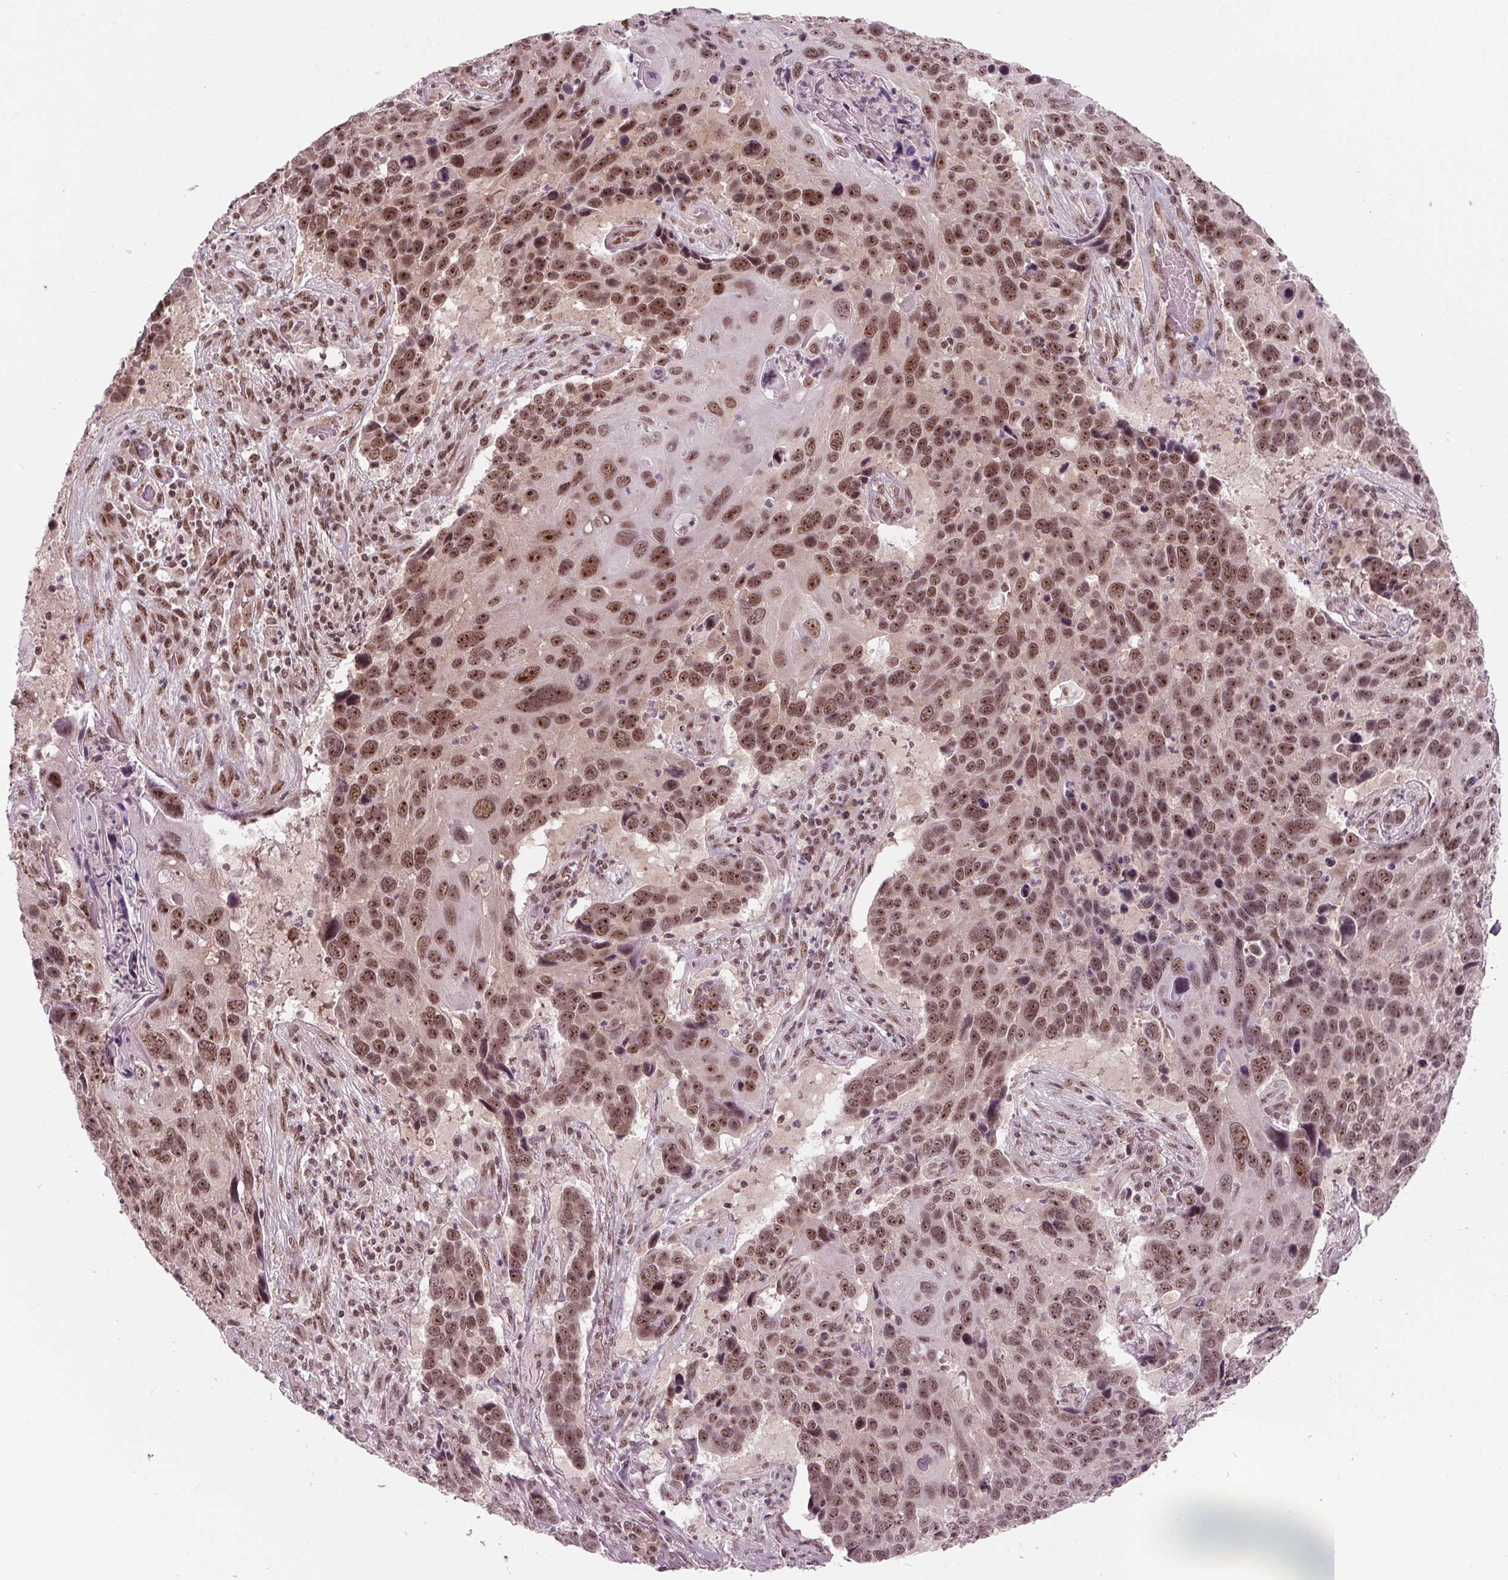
{"staining": {"intensity": "moderate", "quantity": ">75%", "location": "nuclear"}, "tissue": "lung cancer", "cell_type": "Tumor cells", "image_type": "cancer", "snomed": [{"axis": "morphology", "description": "Squamous cell carcinoma, NOS"}, {"axis": "topography", "description": "Lung"}], "caption": "This image shows immunohistochemistry staining of human lung cancer (squamous cell carcinoma), with medium moderate nuclear staining in approximately >75% of tumor cells.", "gene": "DDX41", "patient": {"sex": "male", "age": 68}}